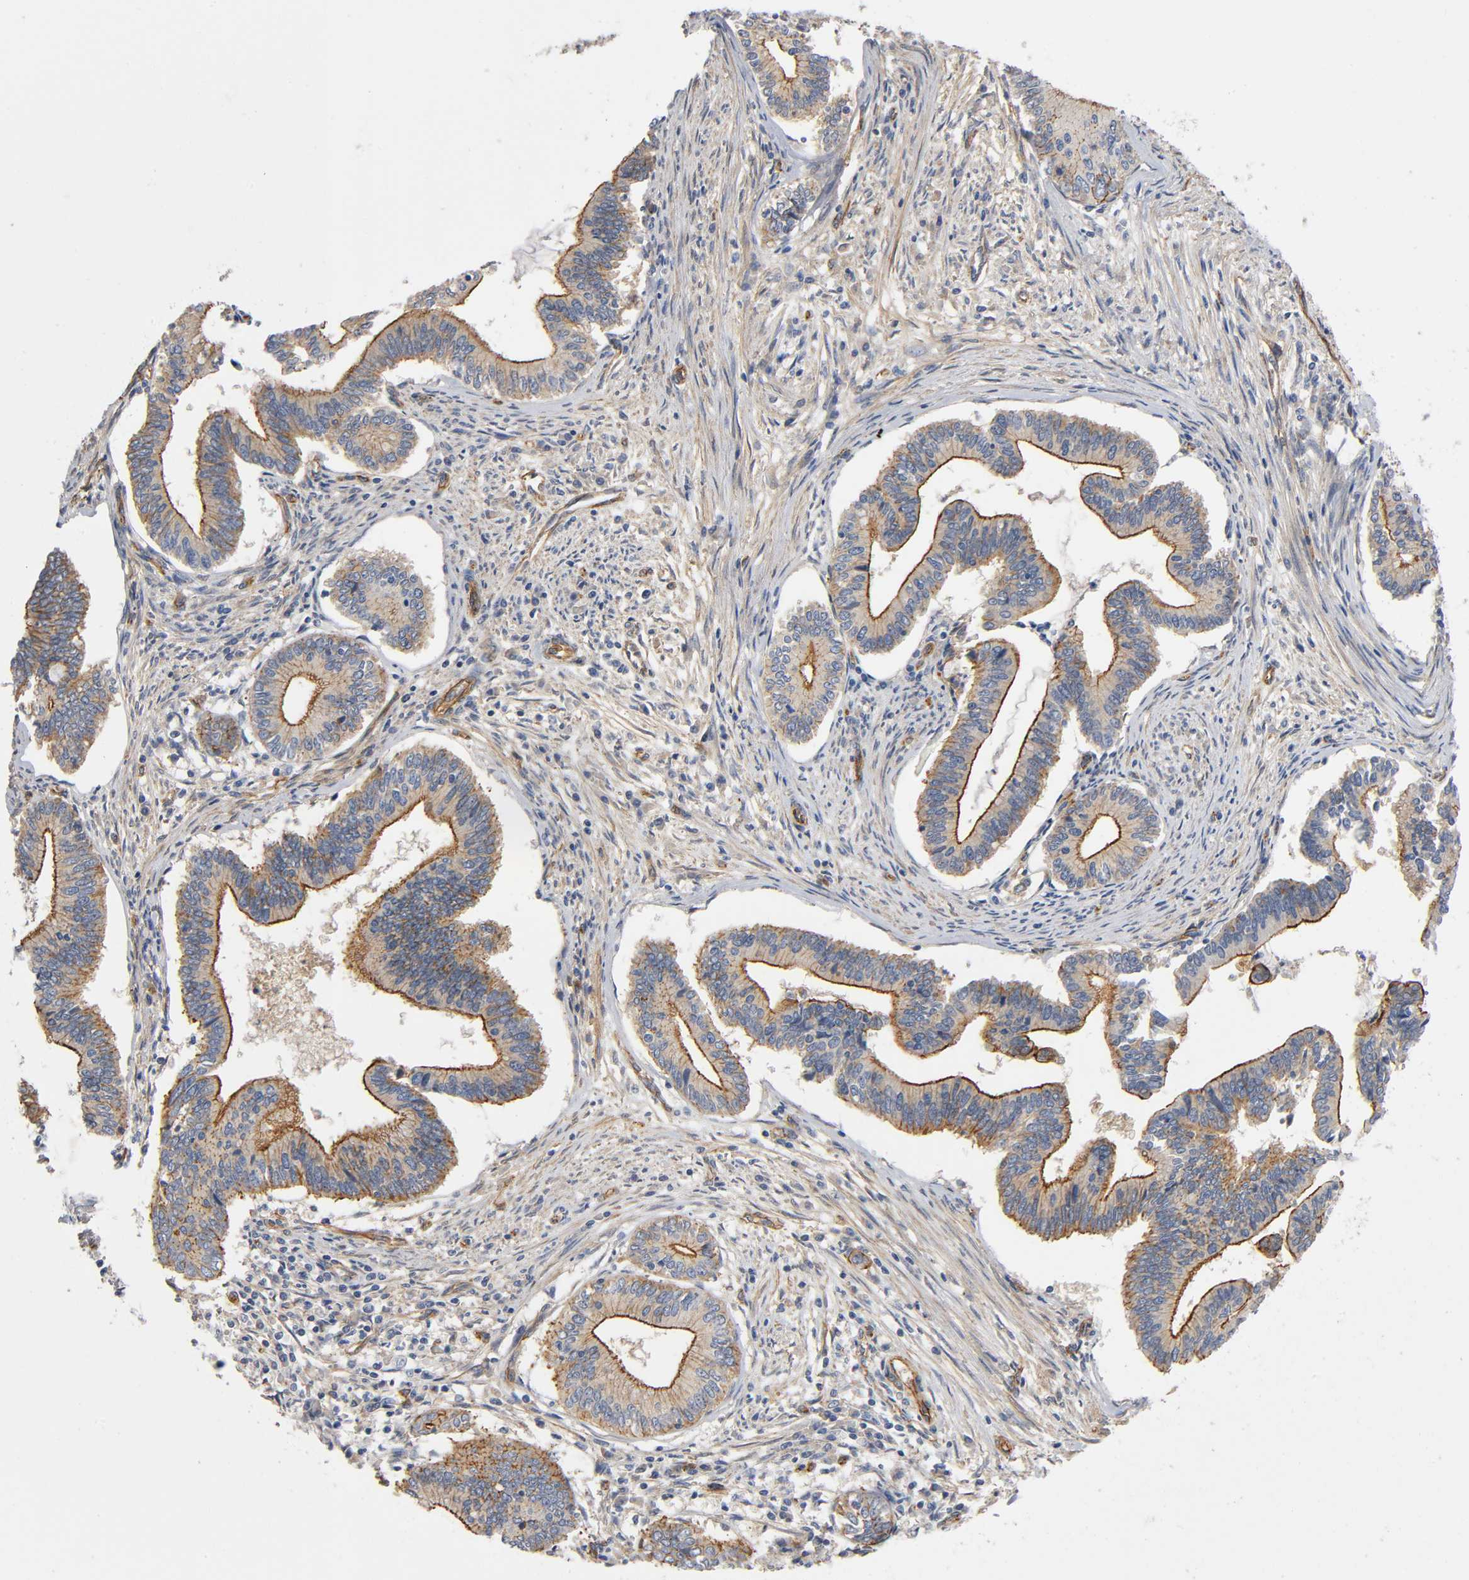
{"staining": {"intensity": "moderate", "quantity": "<25%", "location": "cytoplasmic/membranous"}, "tissue": "cervical cancer", "cell_type": "Tumor cells", "image_type": "cancer", "snomed": [{"axis": "morphology", "description": "Adenocarcinoma, NOS"}, {"axis": "topography", "description": "Cervix"}], "caption": "Cervical cancer tissue exhibits moderate cytoplasmic/membranous staining in about <25% of tumor cells, visualized by immunohistochemistry.", "gene": "MARS1", "patient": {"sex": "female", "age": 36}}